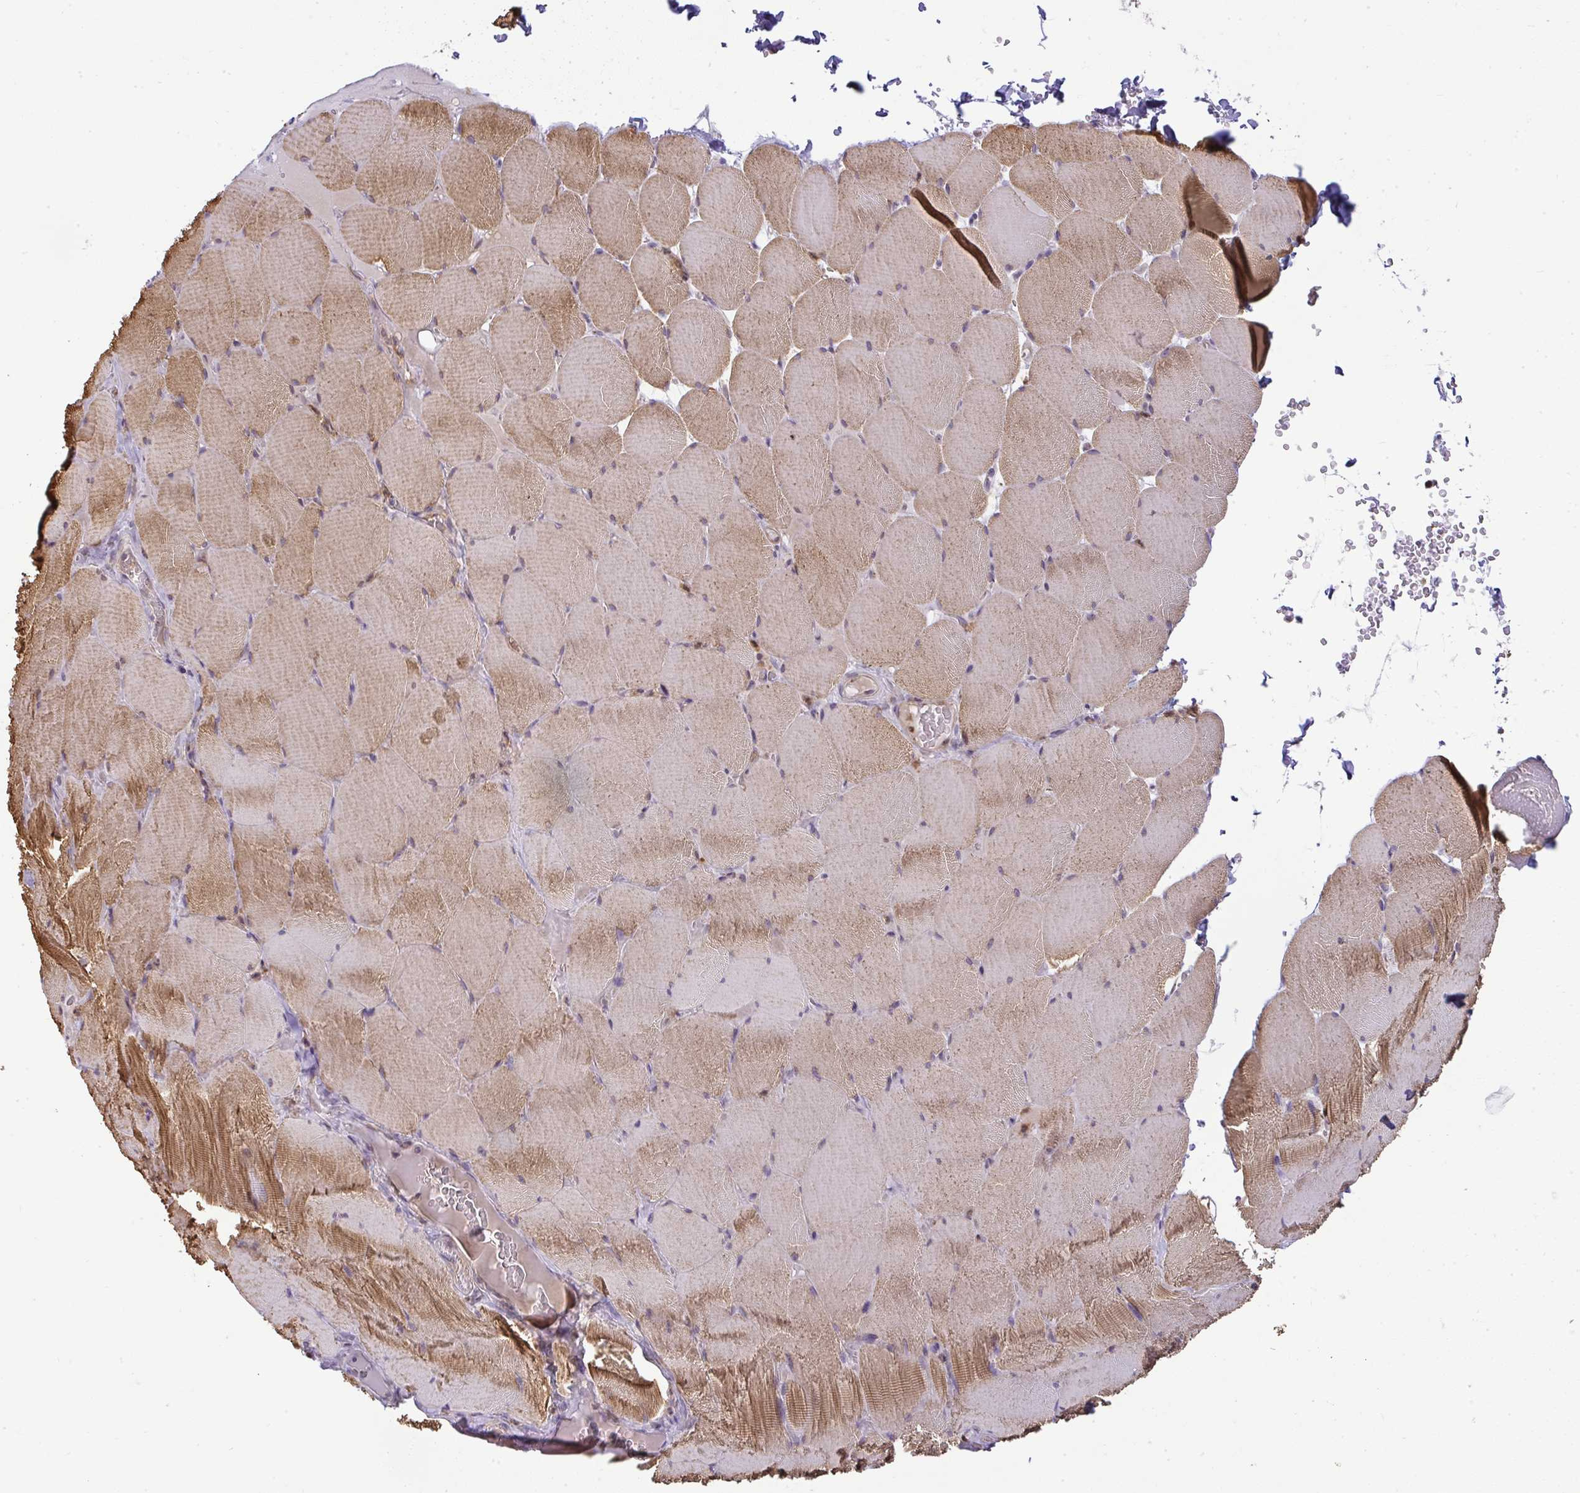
{"staining": {"intensity": "moderate", "quantity": ">75%", "location": "cytoplasmic/membranous"}, "tissue": "skeletal muscle", "cell_type": "Myocytes", "image_type": "normal", "snomed": [{"axis": "morphology", "description": "Normal tissue, NOS"}, {"axis": "topography", "description": "Skeletal muscle"}, {"axis": "topography", "description": "Head-Neck"}], "caption": "Immunohistochemical staining of unremarkable skeletal muscle reveals moderate cytoplasmic/membranous protein staining in approximately >75% of myocytes. (IHC, brightfield microscopy, high magnification).", "gene": "DZIP1", "patient": {"sex": "male", "age": 66}}